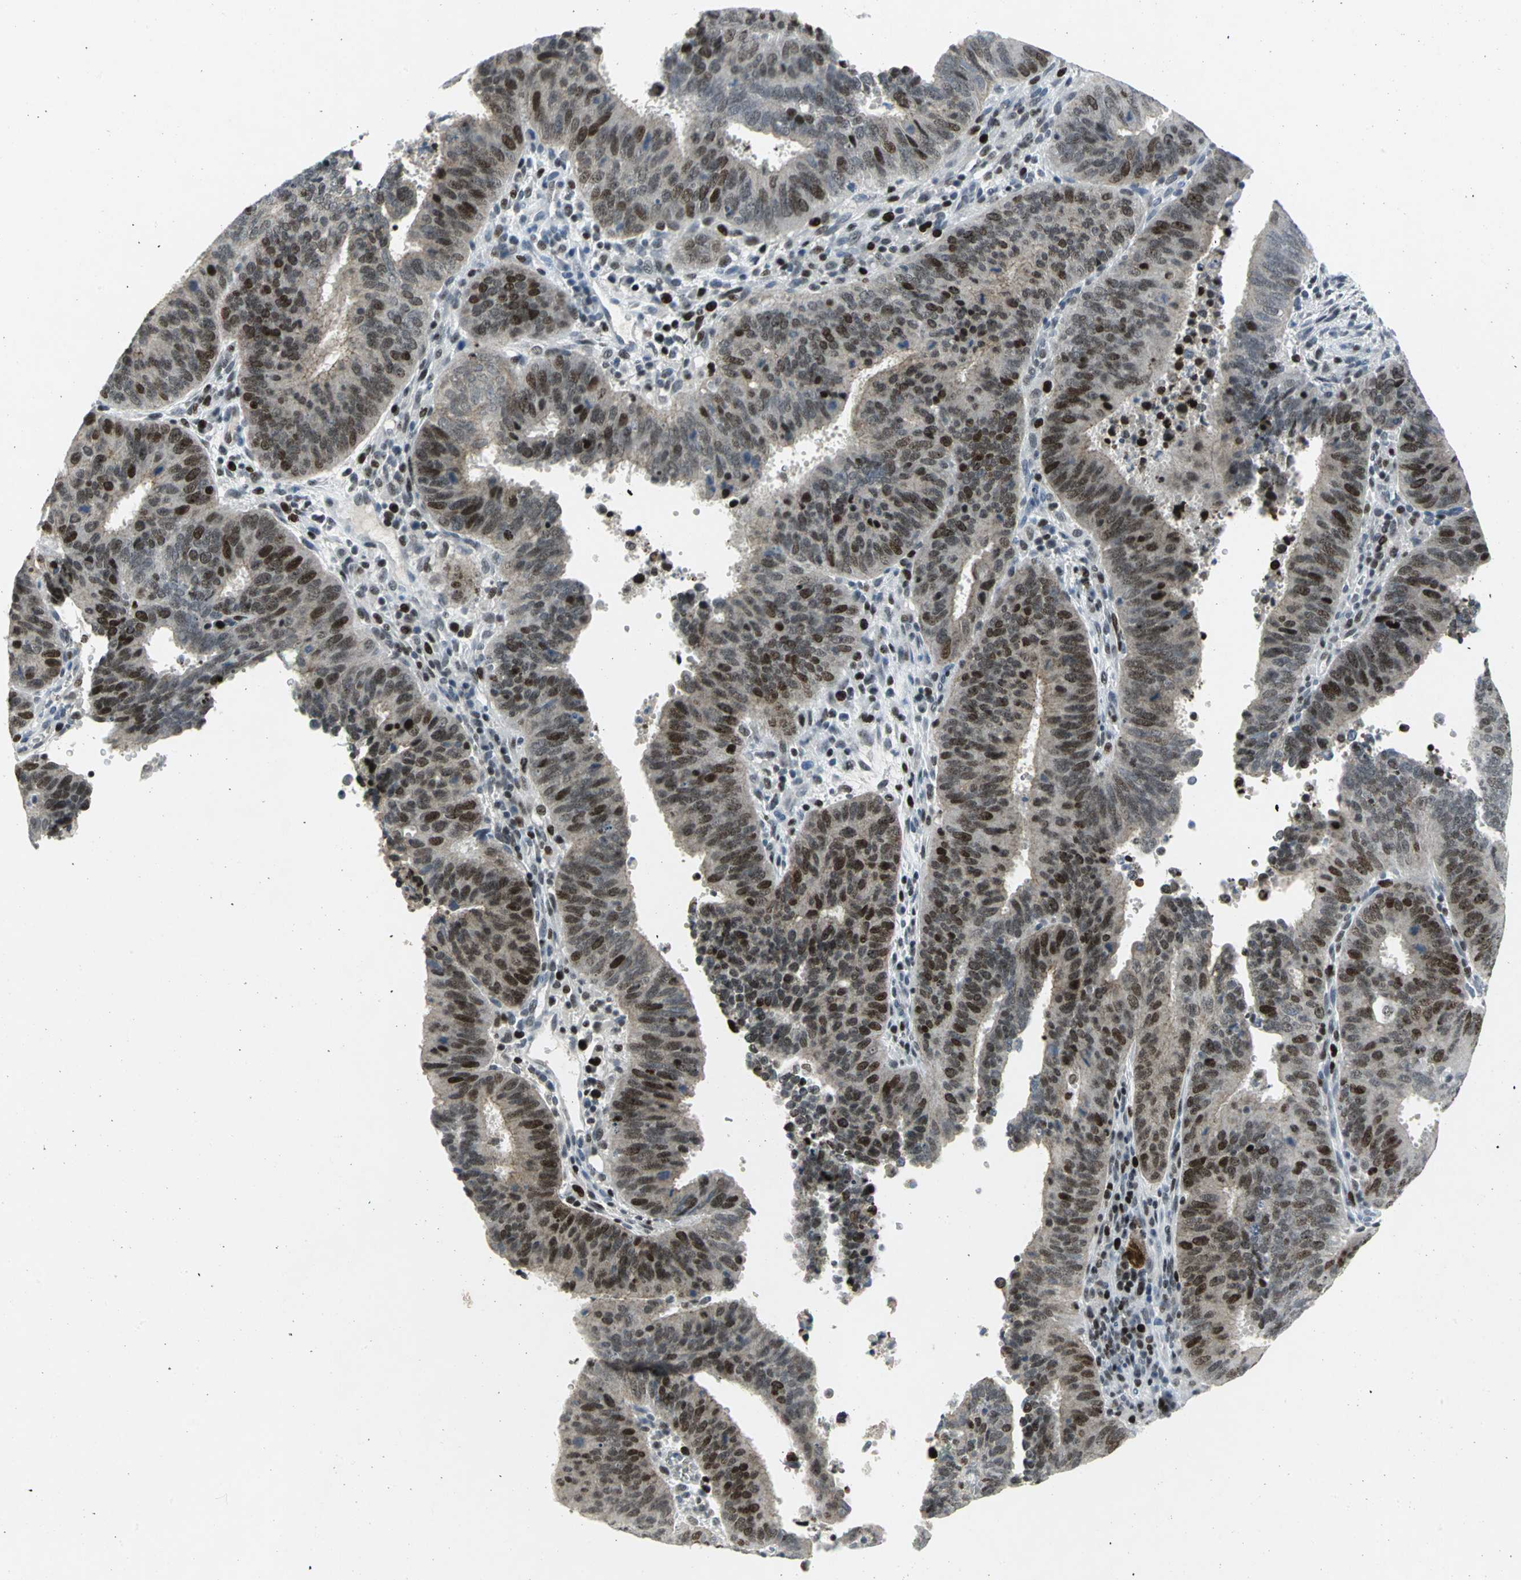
{"staining": {"intensity": "strong", "quantity": "25%-75%", "location": "nuclear"}, "tissue": "cervical cancer", "cell_type": "Tumor cells", "image_type": "cancer", "snomed": [{"axis": "morphology", "description": "Adenocarcinoma, NOS"}, {"axis": "topography", "description": "Cervix"}], "caption": "Human cervical cancer stained for a protein (brown) reveals strong nuclear positive staining in about 25%-75% of tumor cells.", "gene": "RPA1", "patient": {"sex": "female", "age": 44}}